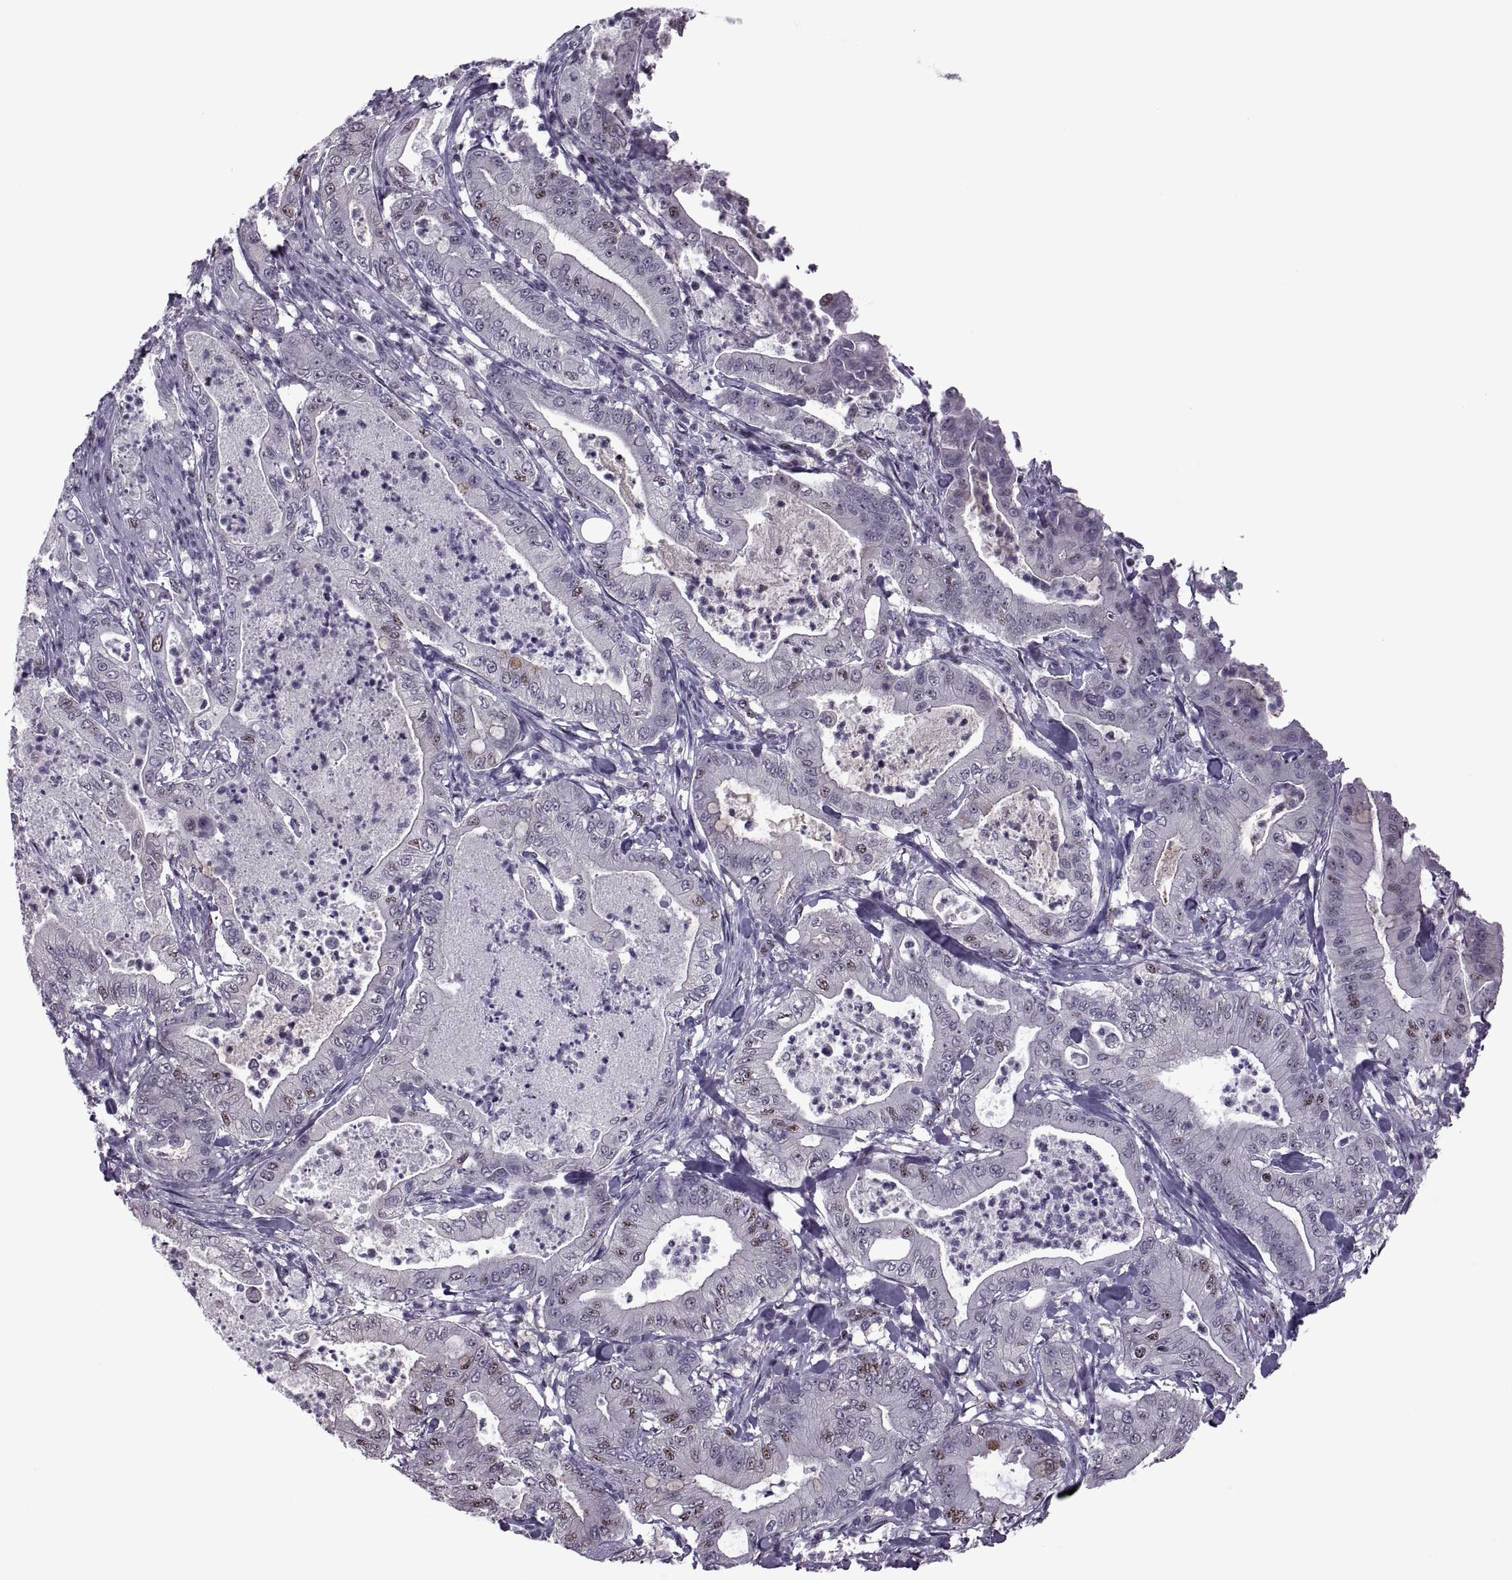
{"staining": {"intensity": "moderate", "quantity": "<25%", "location": "nuclear"}, "tissue": "pancreatic cancer", "cell_type": "Tumor cells", "image_type": "cancer", "snomed": [{"axis": "morphology", "description": "Adenocarcinoma, NOS"}, {"axis": "topography", "description": "Pancreas"}], "caption": "IHC histopathology image of human pancreatic cancer stained for a protein (brown), which shows low levels of moderate nuclear positivity in approximately <25% of tumor cells.", "gene": "MAGEA4", "patient": {"sex": "male", "age": 71}}